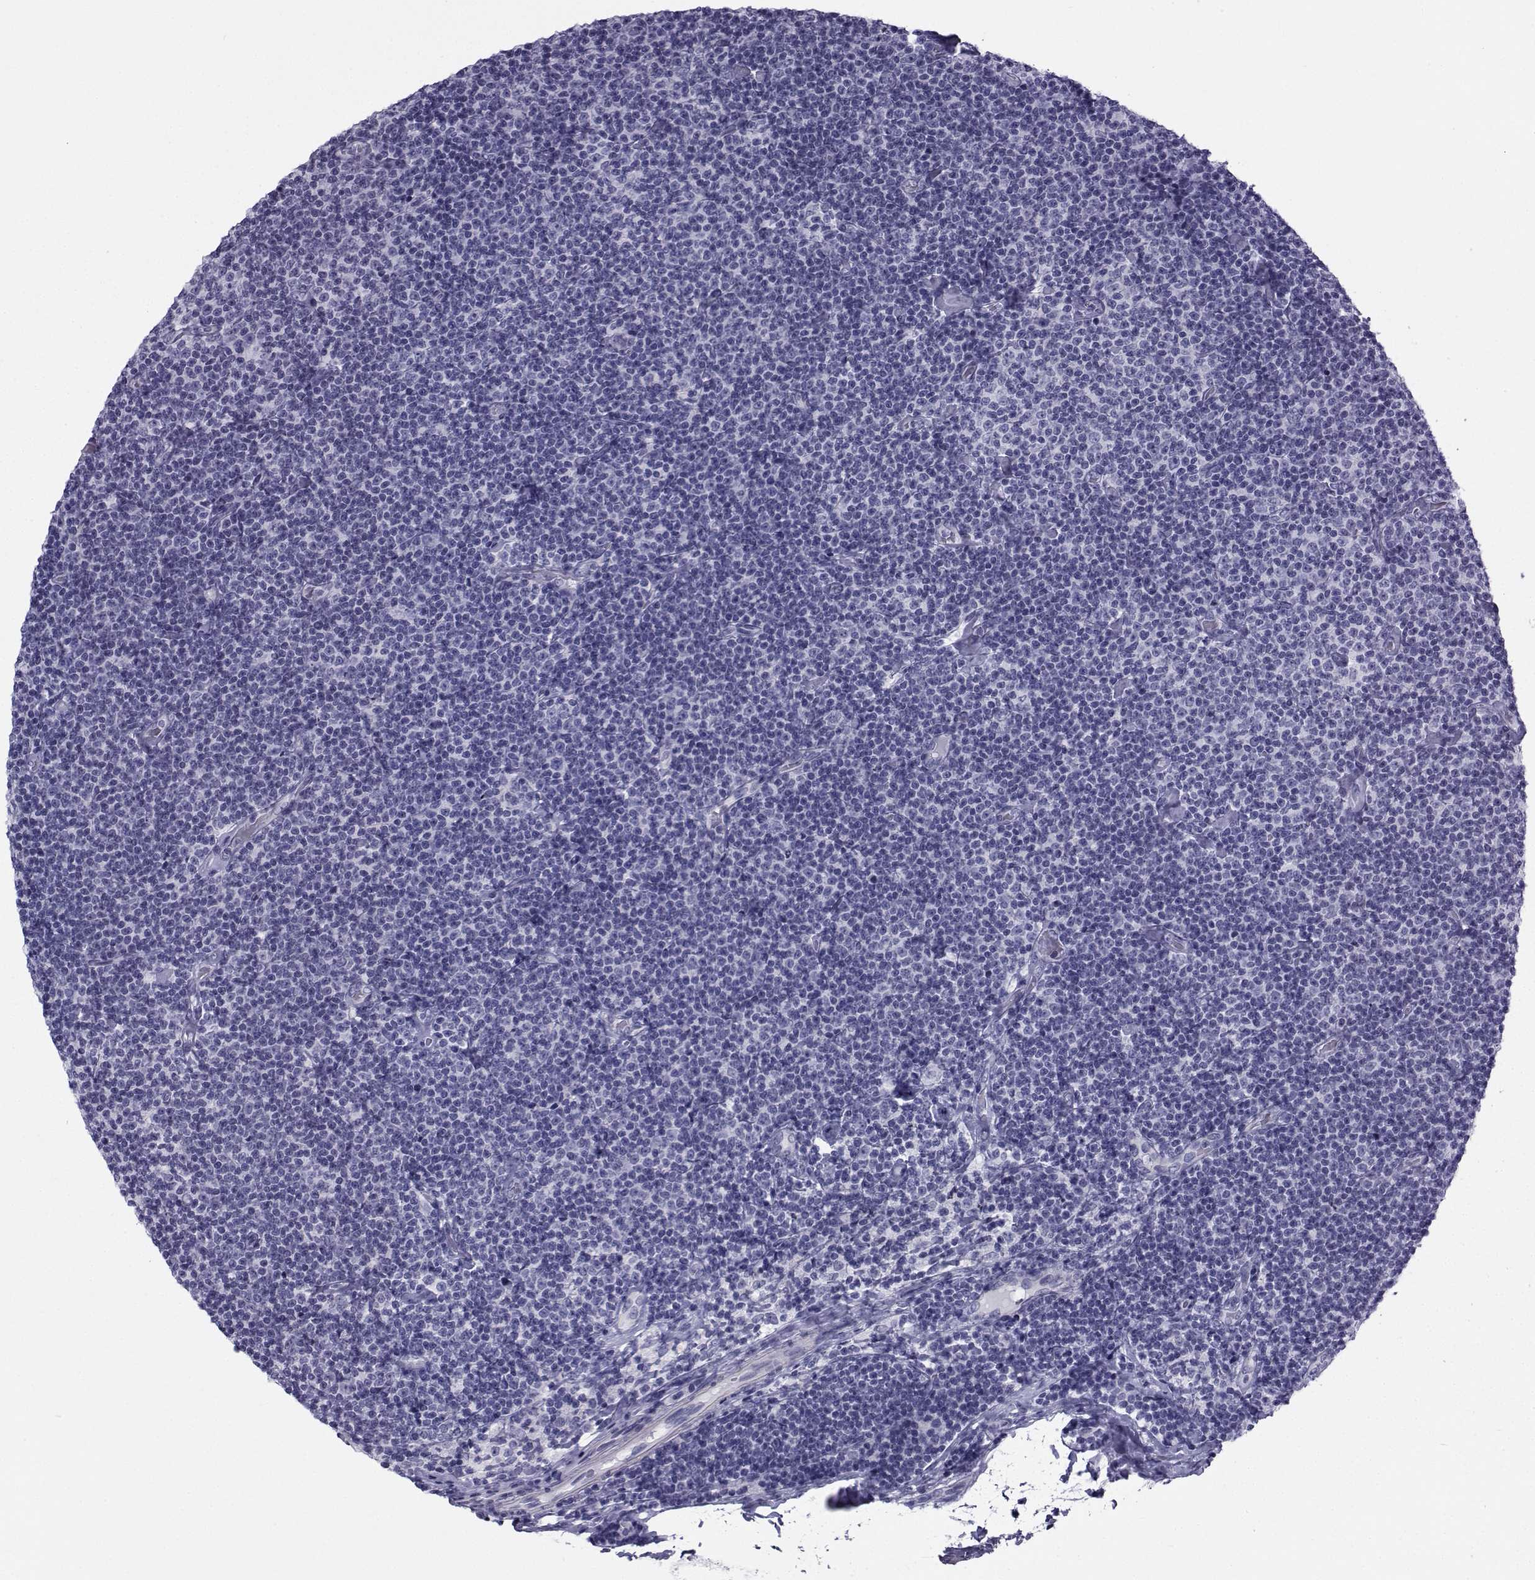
{"staining": {"intensity": "negative", "quantity": "none", "location": "none"}, "tissue": "lymphoma", "cell_type": "Tumor cells", "image_type": "cancer", "snomed": [{"axis": "morphology", "description": "Malignant lymphoma, non-Hodgkin's type, Low grade"}, {"axis": "topography", "description": "Lymph node"}], "caption": "Immunohistochemical staining of human lymphoma exhibits no significant positivity in tumor cells. Nuclei are stained in blue.", "gene": "SPANXD", "patient": {"sex": "male", "age": 81}}